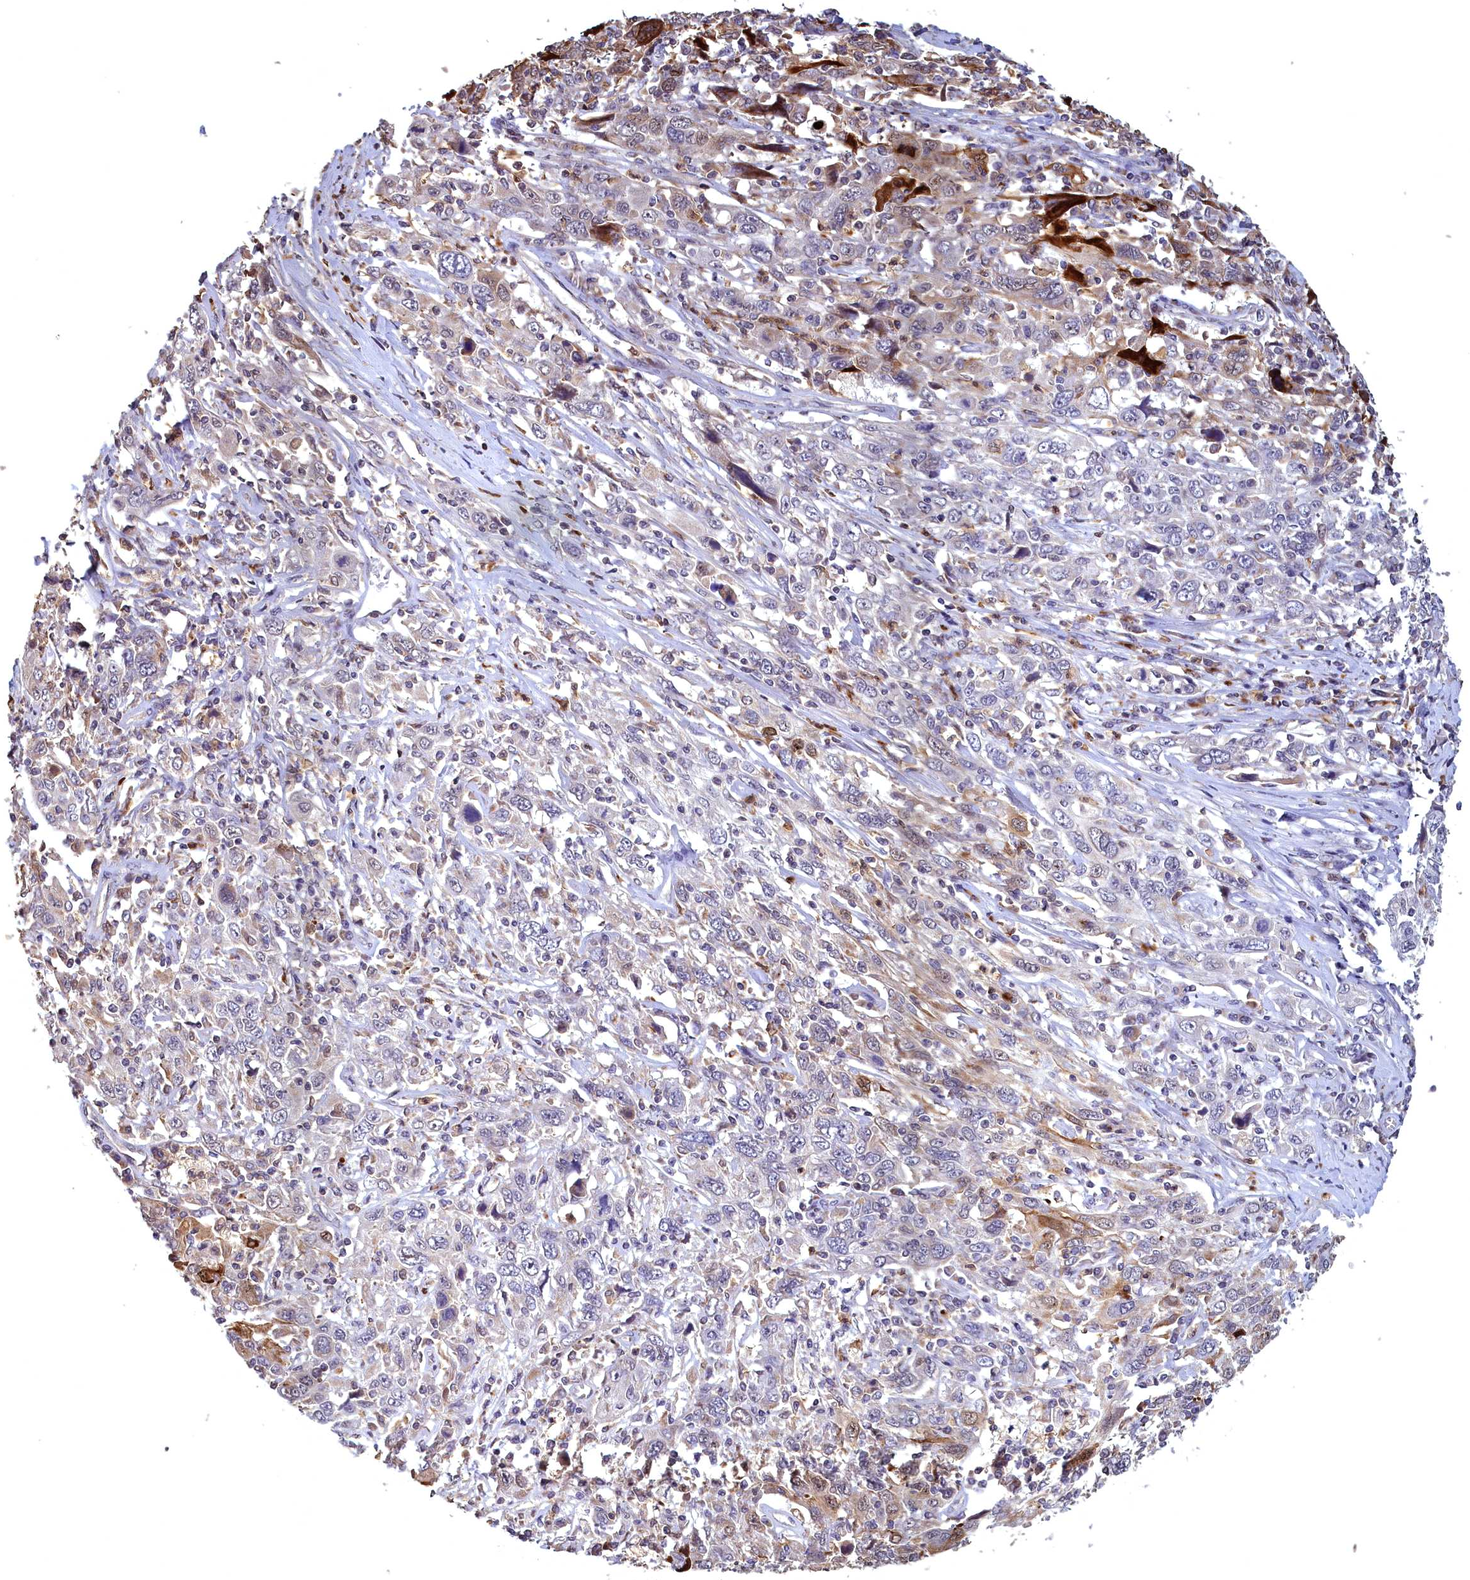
{"staining": {"intensity": "moderate", "quantity": "25%-75%", "location": "cytoplasmic/membranous"}, "tissue": "cervical cancer", "cell_type": "Tumor cells", "image_type": "cancer", "snomed": [{"axis": "morphology", "description": "Squamous cell carcinoma, NOS"}, {"axis": "topography", "description": "Cervix"}], "caption": "The photomicrograph shows immunohistochemical staining of cervical cancer. There is moderate cytoplasmic/membranous positivity is appreciated in about 25%-75% of tumor cells.", "gene": "EPB41L4B", "patient": {"sex": "female", "age": 46}}